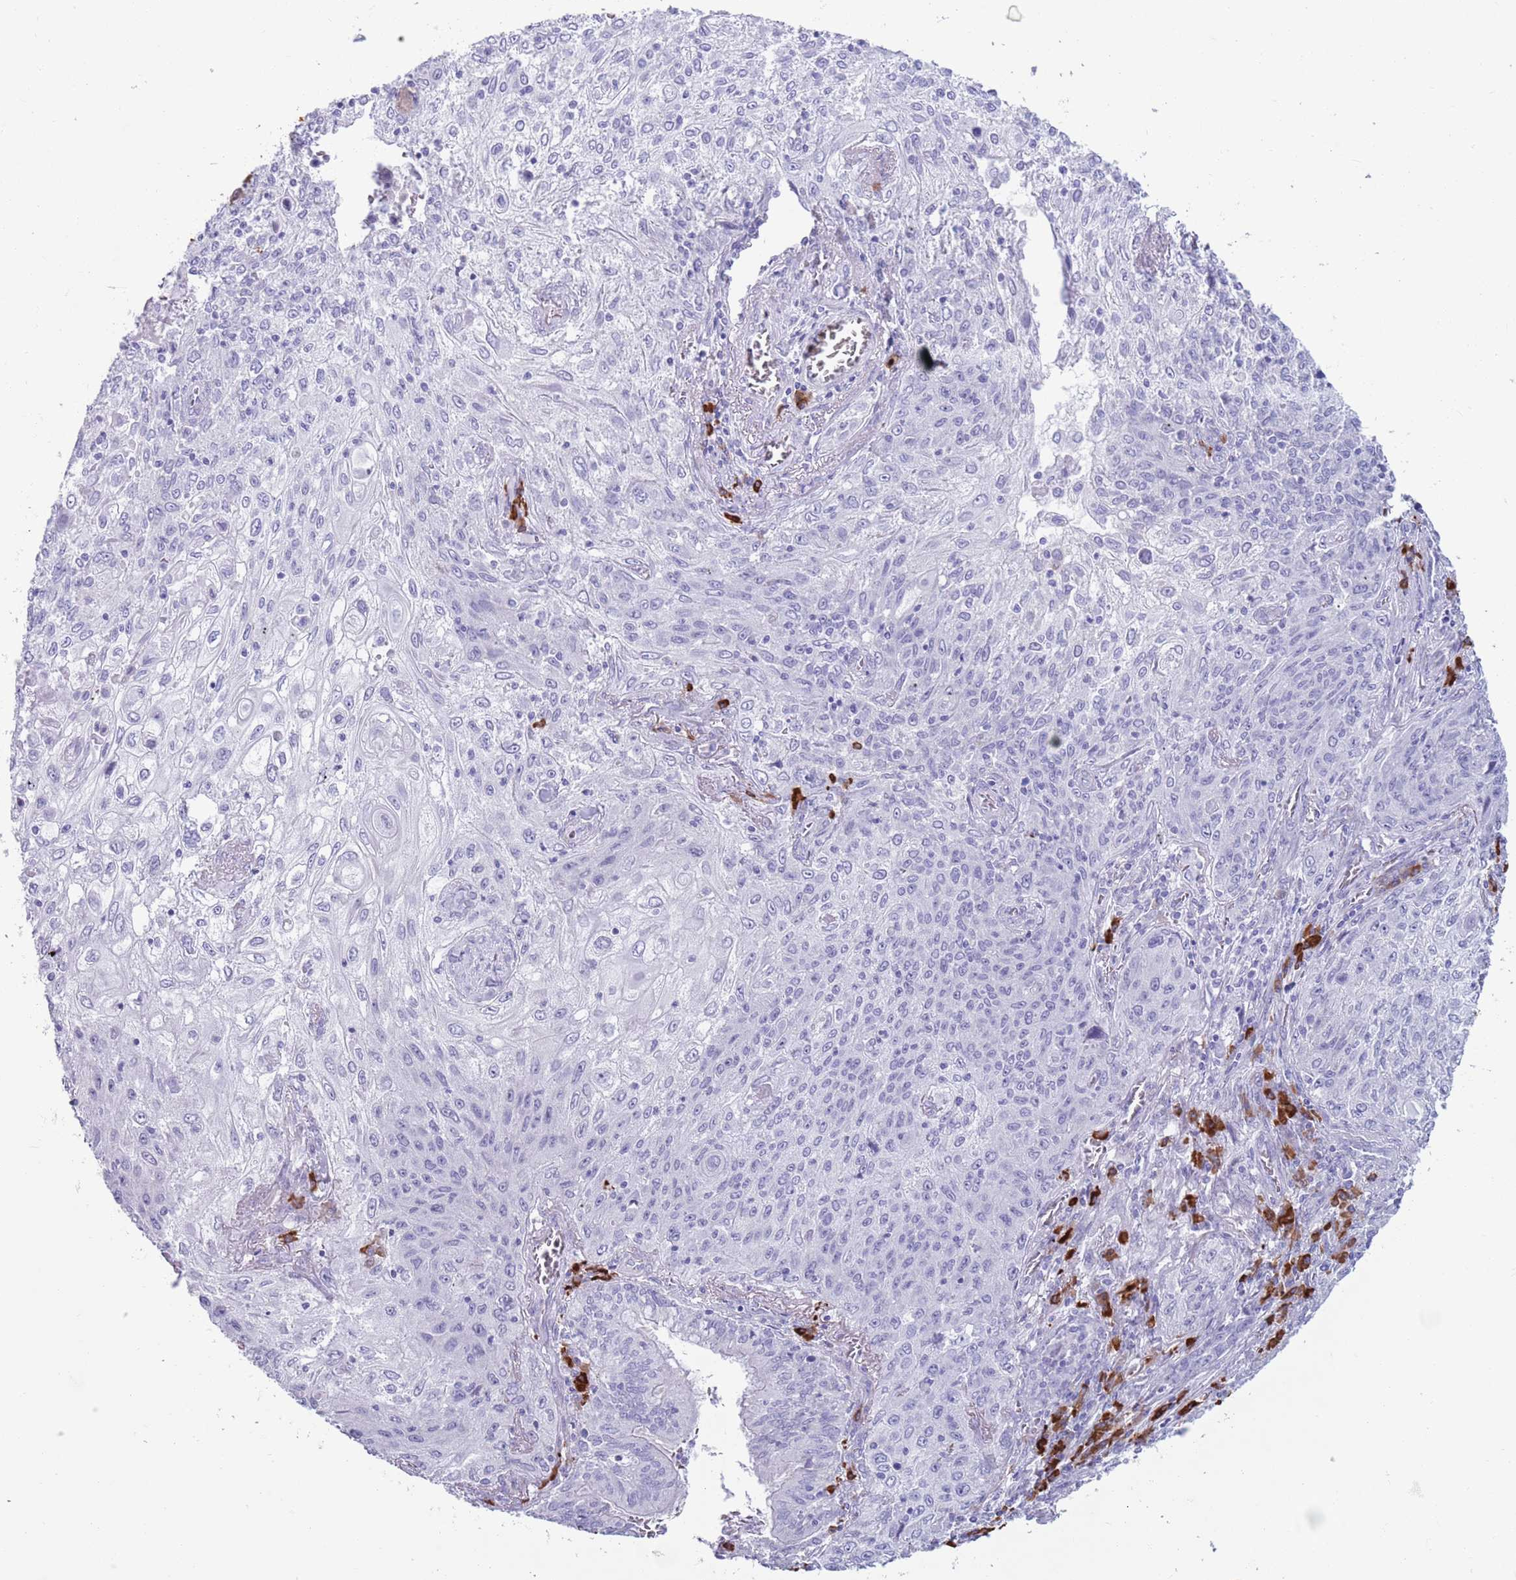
{"staining": {"intensity": "negative", "quantity": "none", "location": "none"}, "tissue": "lung cancer", "cell_type": "Tumor cells", "image_type": "cancer", "snomed": [{"axis": "morphology", "description": "Squamous cell carcinoma, NOS"}, {"axis": "topography", "description": "Lung"}], "caption": "Image shows no significant protein positivity in tumor cells of lung squamous cell carcinoma.", "gene": "LY6G5B", "patient": {"sex": "female", "age": 69}}